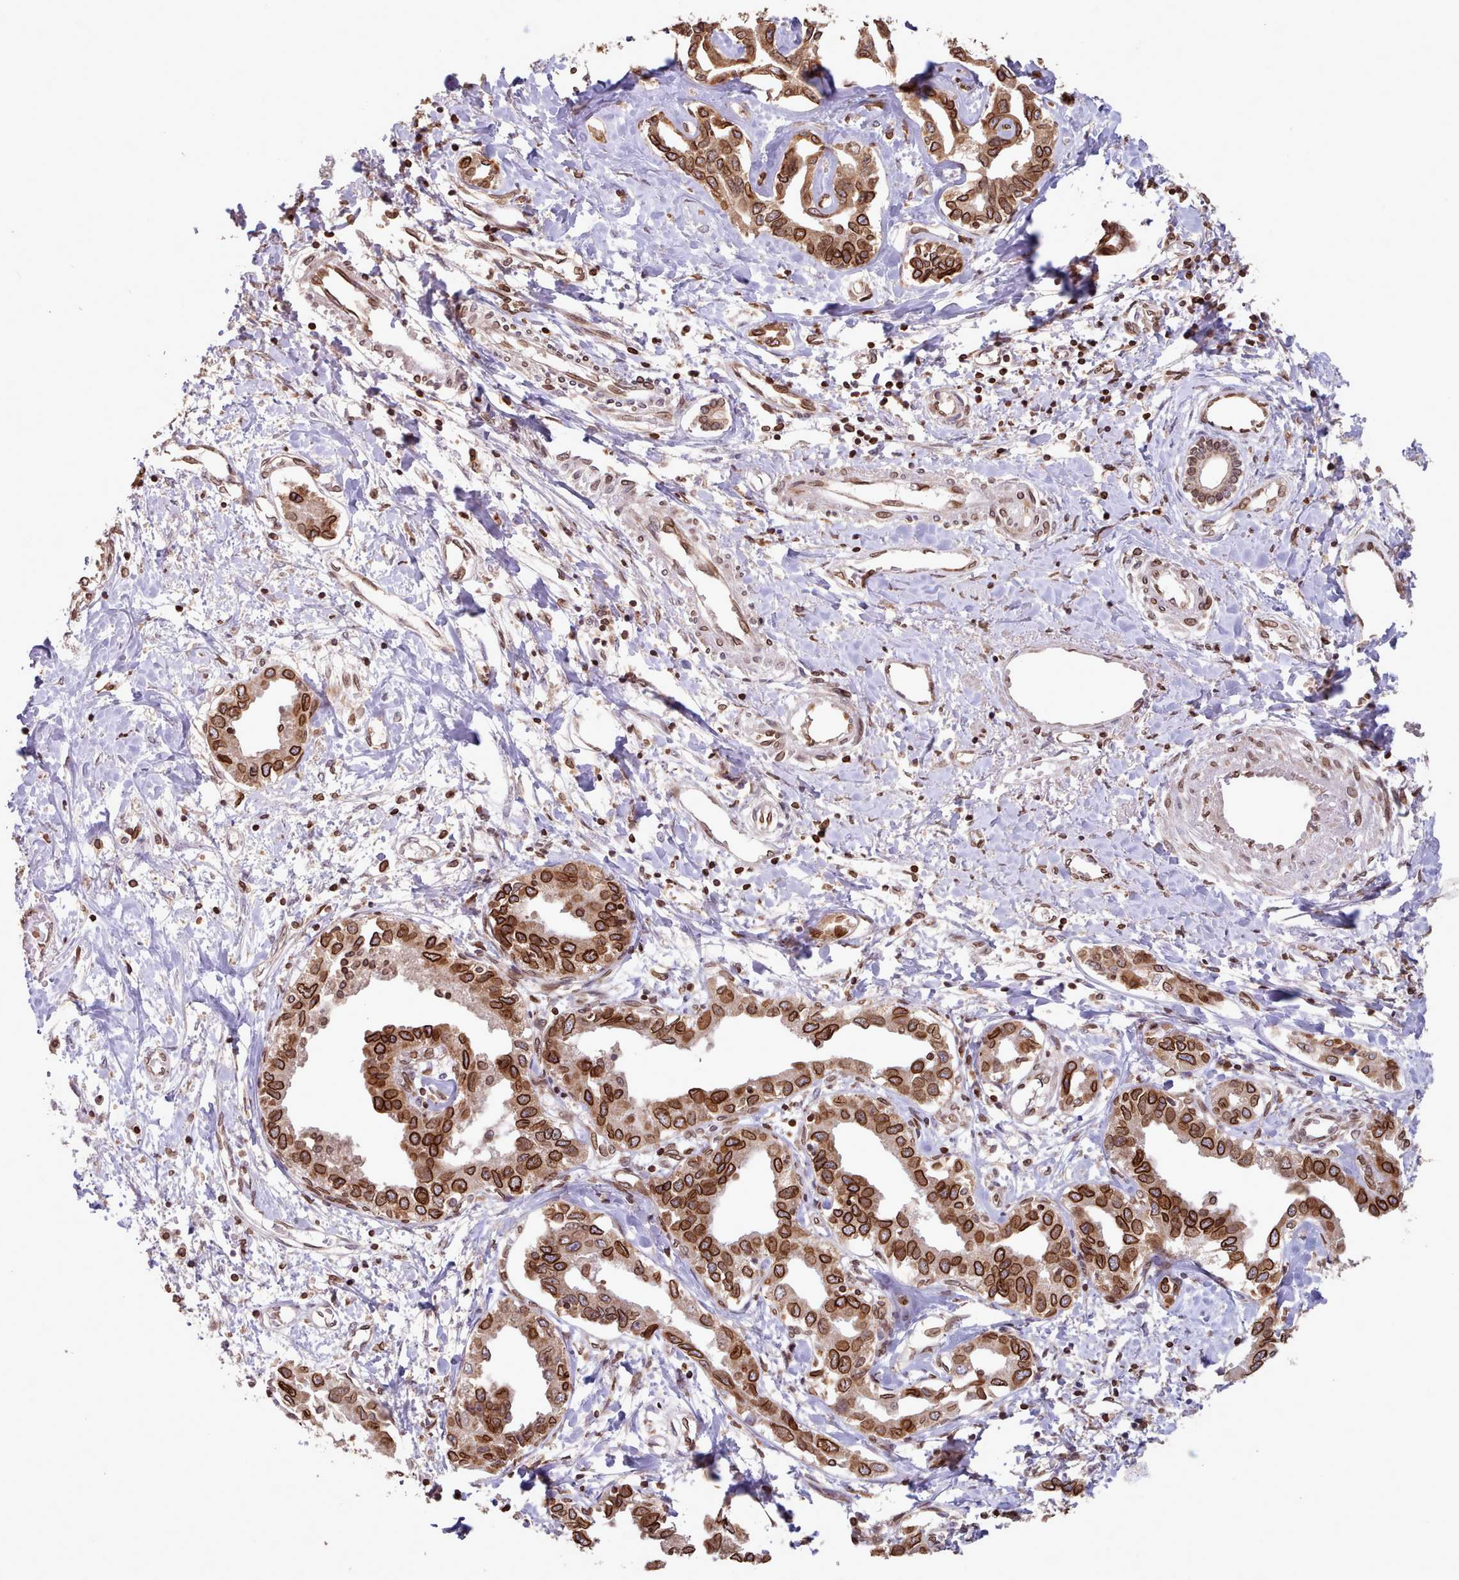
{"staining": {"intensity": "strong", "quantity": ">75%", "location": "cytoplasmic/membranous,nuclear"}, "tissue": "liver cancer", "cell_type": "Tumor cells", "image_type": "cancer", "snomed": [{"axis": "morphology", "description": "Cholangiocarcinoma"}, {"axis": "topography", "description": "Liver"}], "caption": "Immunohistochemical staining of liver cancer (cholangiocarcinoma) reveals strong cytoplasmic/membranous and nuclear protein expression in approximately >75% of tumor cells.", "gene": "TOR1AIP1", "patient": {"sex": "male", "age": 59}}